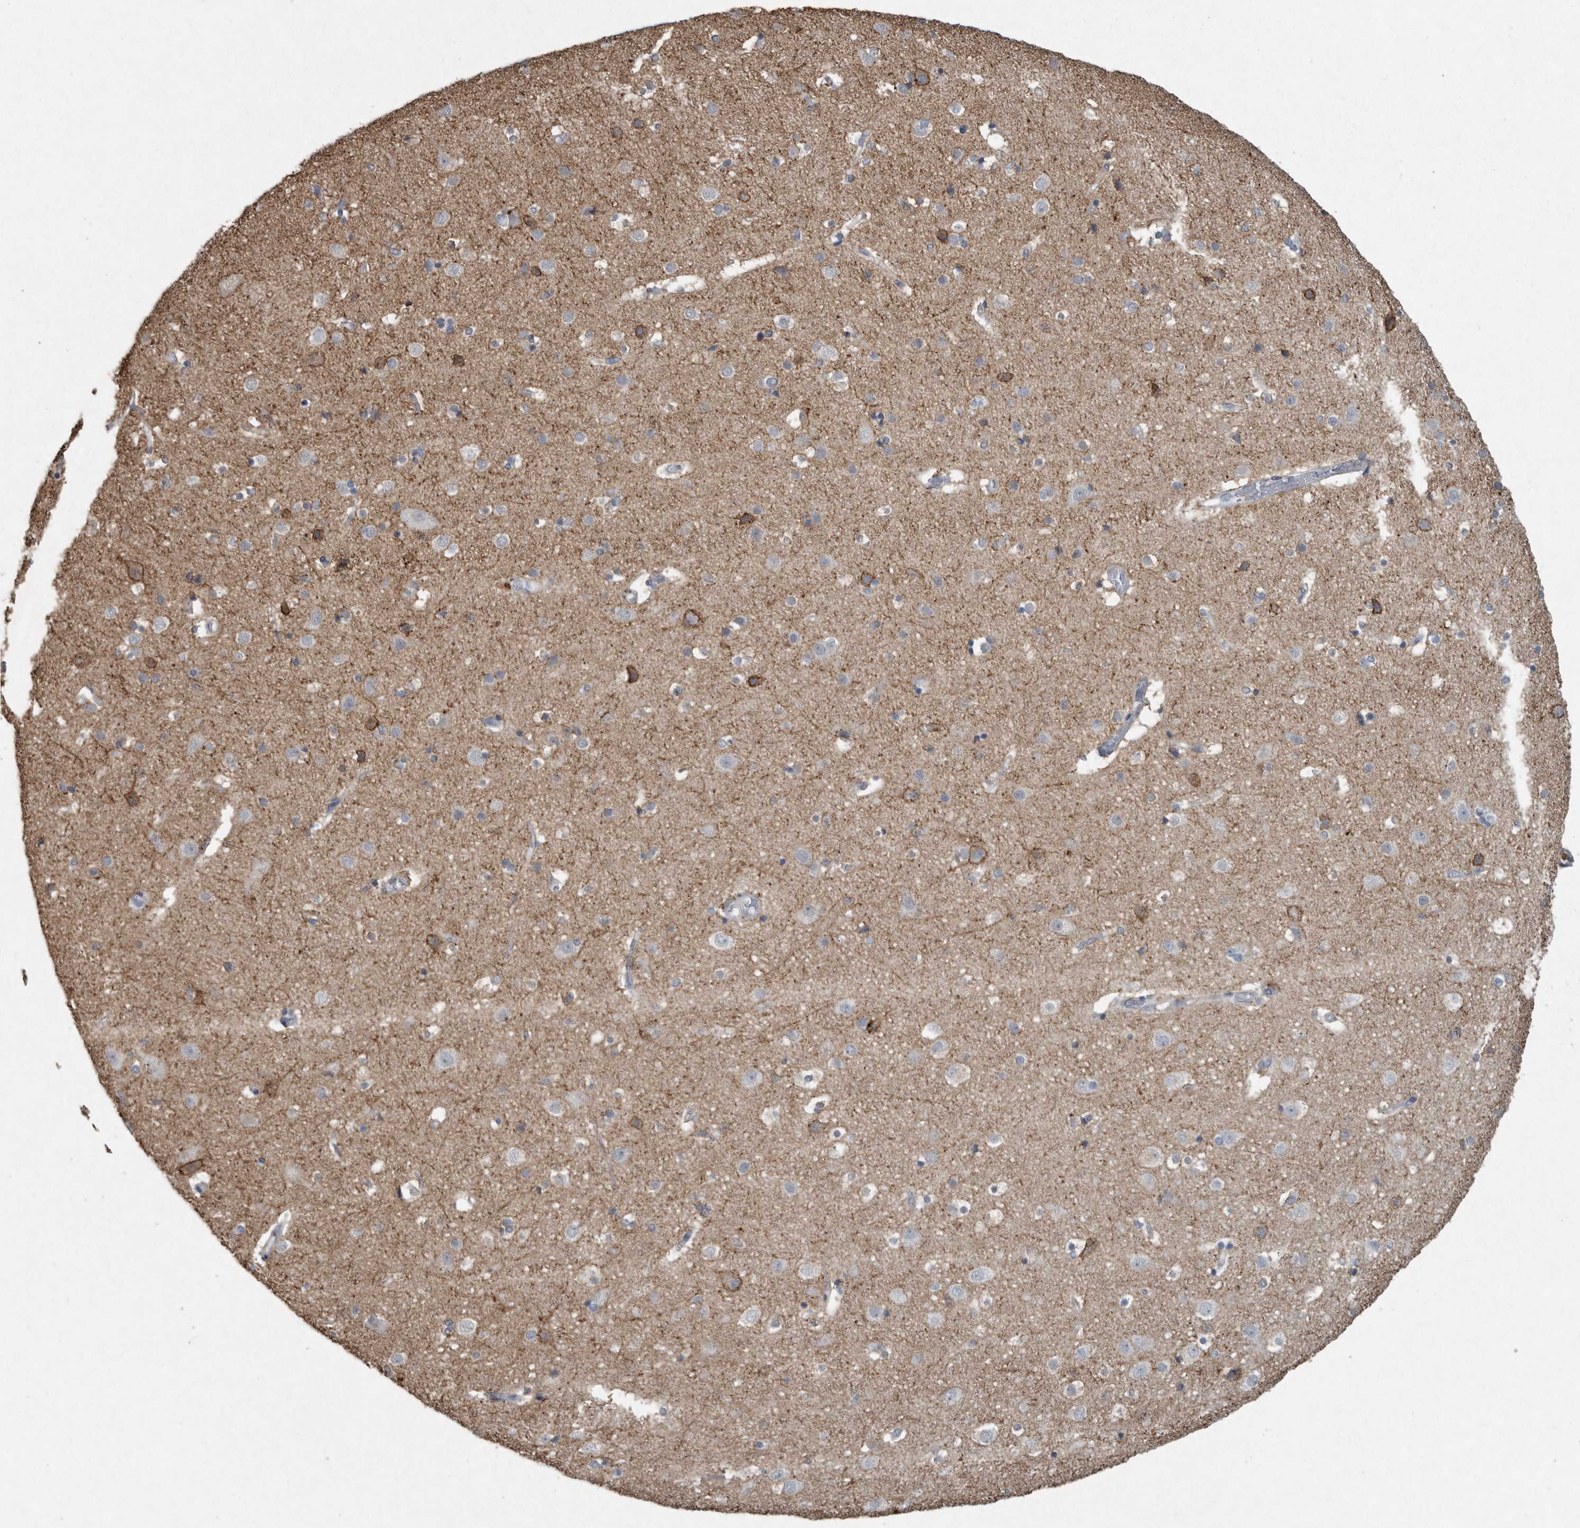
{"staining": {"intensity": "negative", "quantity": "none", "location": "none"}, "tissue": "cerebral cortex", "cell_type": "Endothelial cells", "image_type": "normal", "snomed": [{"axis": "morphology", "description": "Normal tissue, NOS"}, {"axis": "topography", "description": "Cerebral cortex"}], "caption": "Cerebral cortex was stained to show a protein in brown. There is no significant positivity in endothelial cells. (DAB immunohistochemistry visualized using brightfield microscopy, high magnification).", "gene": "IL20", "patient": {"sex": "male", "age": 54}}